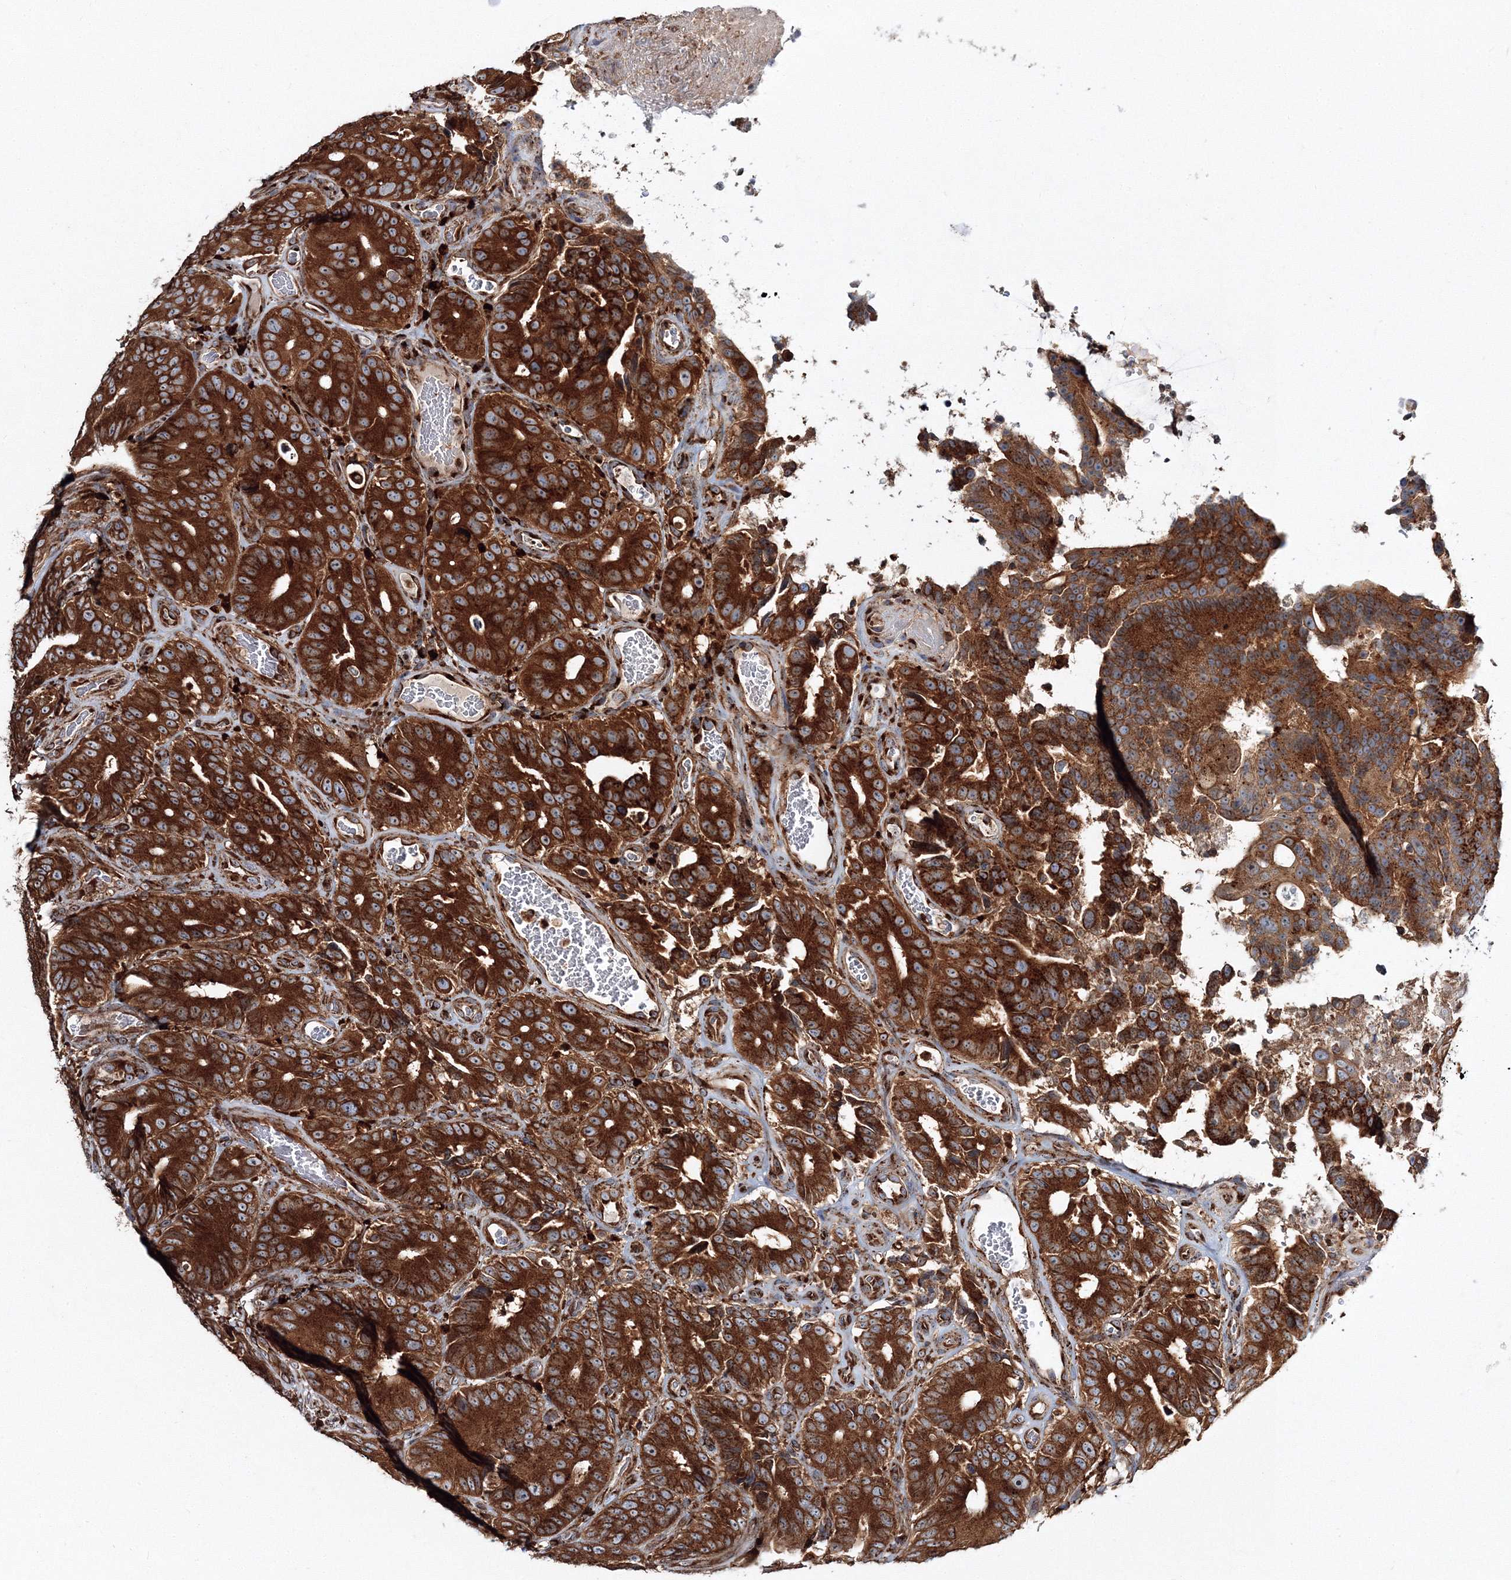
{"staining": {"intensity": "strong", "quantity": ">75%", "location": "cytoplasmic/membranous"}, "tissue": "colorectal cancer", "cell_type": "Tumor cells", "image_type": "cancer", "snomed": [{"axis": "morphology", "description": "Adenocarcinoma, NOS"}, {"axis": "topography", "description": "Colon"}], "caption": "Immunohistochemistry photomicrograph of colorectal cancer (adenocarcinoma) stained for a protein (brown), which shows high levels of strong cytoplasmic/membranous positivity in about >75% of tumor cells.", "gene": "ARCN1", "patient": {"sex": "male", "age": 83}}